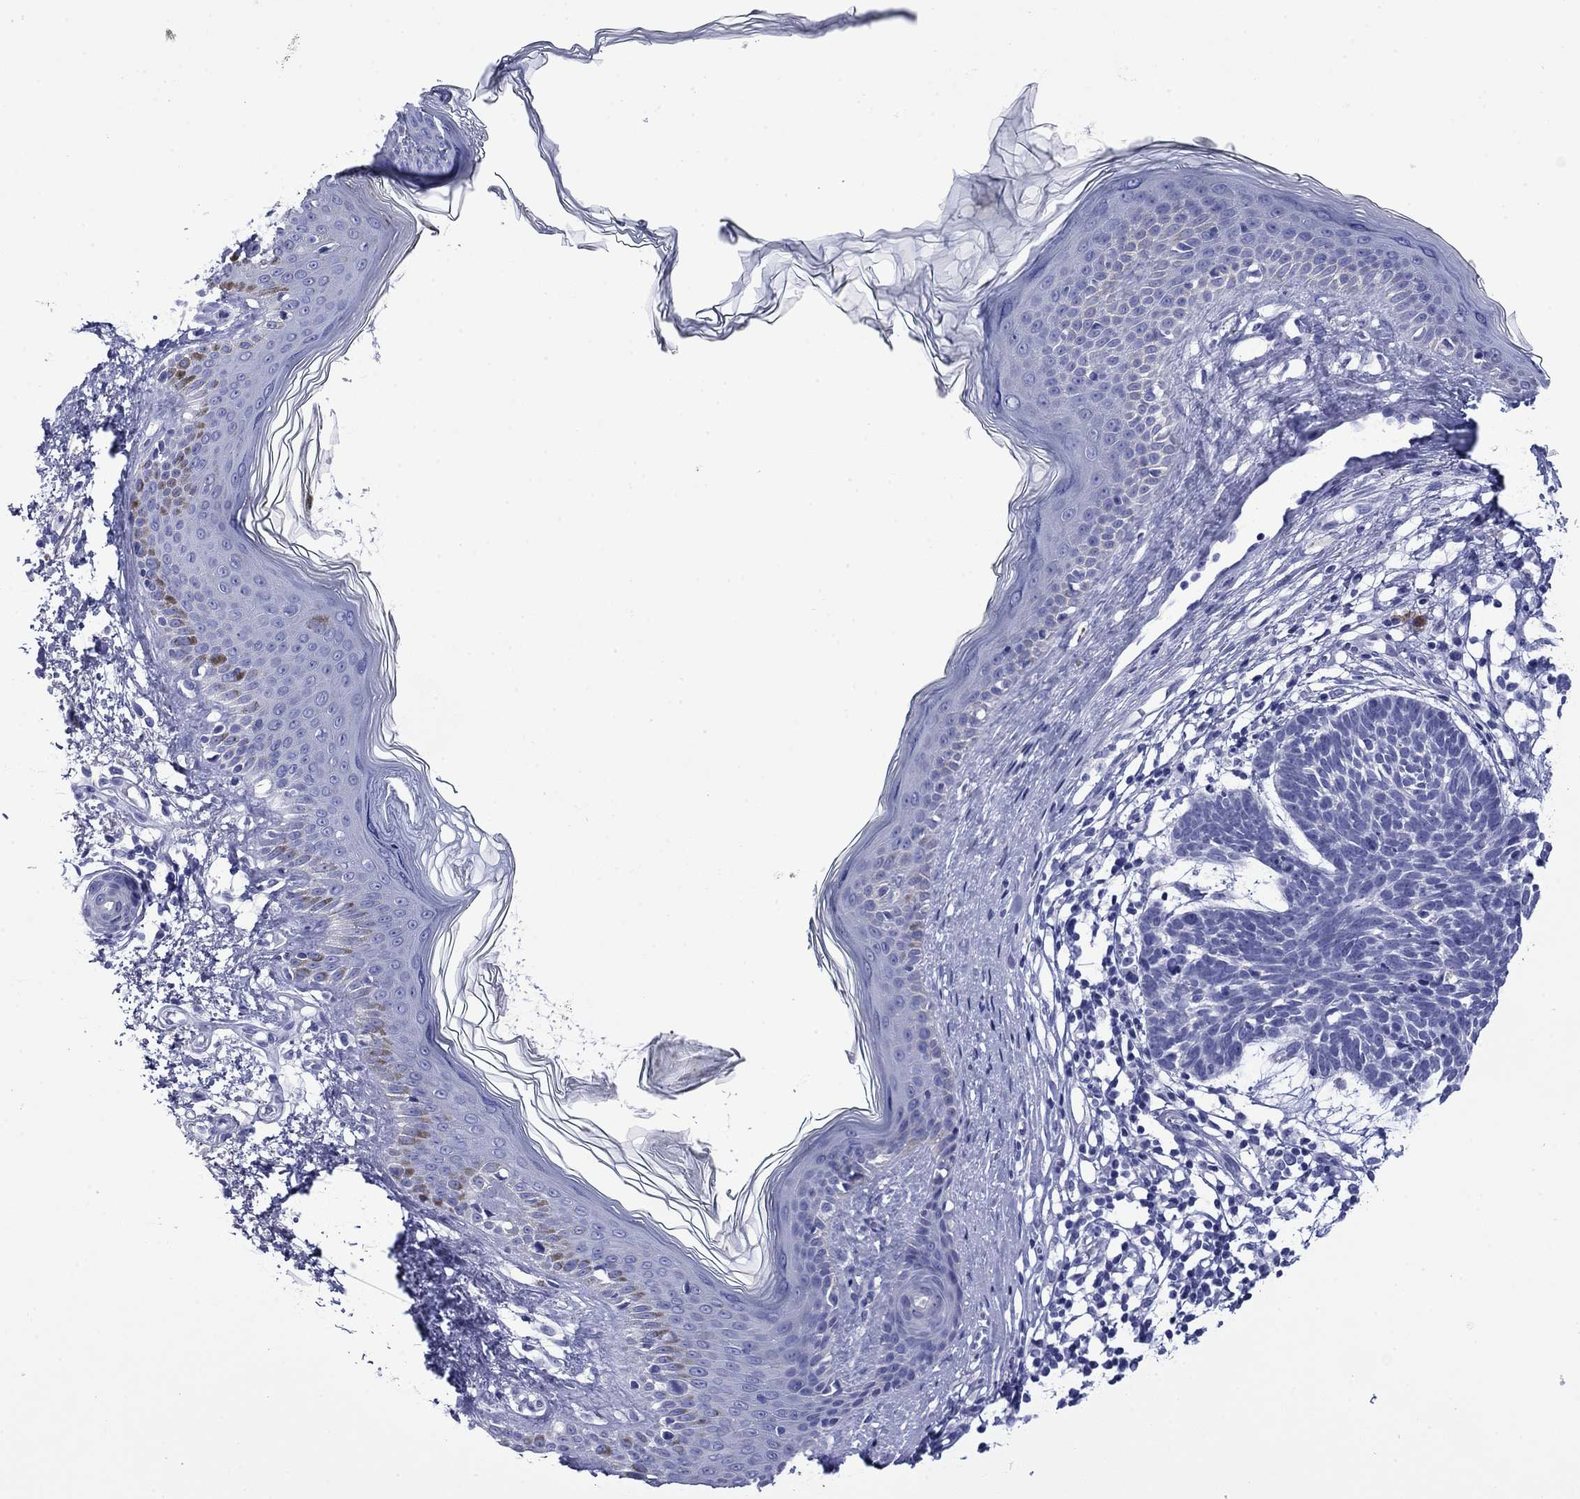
{"staining": {"intensity": "negative", "quantity": "none", "location": "none"}, "tissue": "skin cancer", "cell_type": "Tumor cells", "image_type": "cancer", "snomed": [{"axis": "morphology", "description": "Basal cell carcinoma"}, {"axis": "topography", "description": "Skin"}], "caption": "This histopathology image is of skin cancer stained with IHC to label a protein in brown with the nuclei are counter-stained blue. There is no positivity in tumor cells.", "gene": "GIP", "patient": {"sex": "male", "age": 85}}